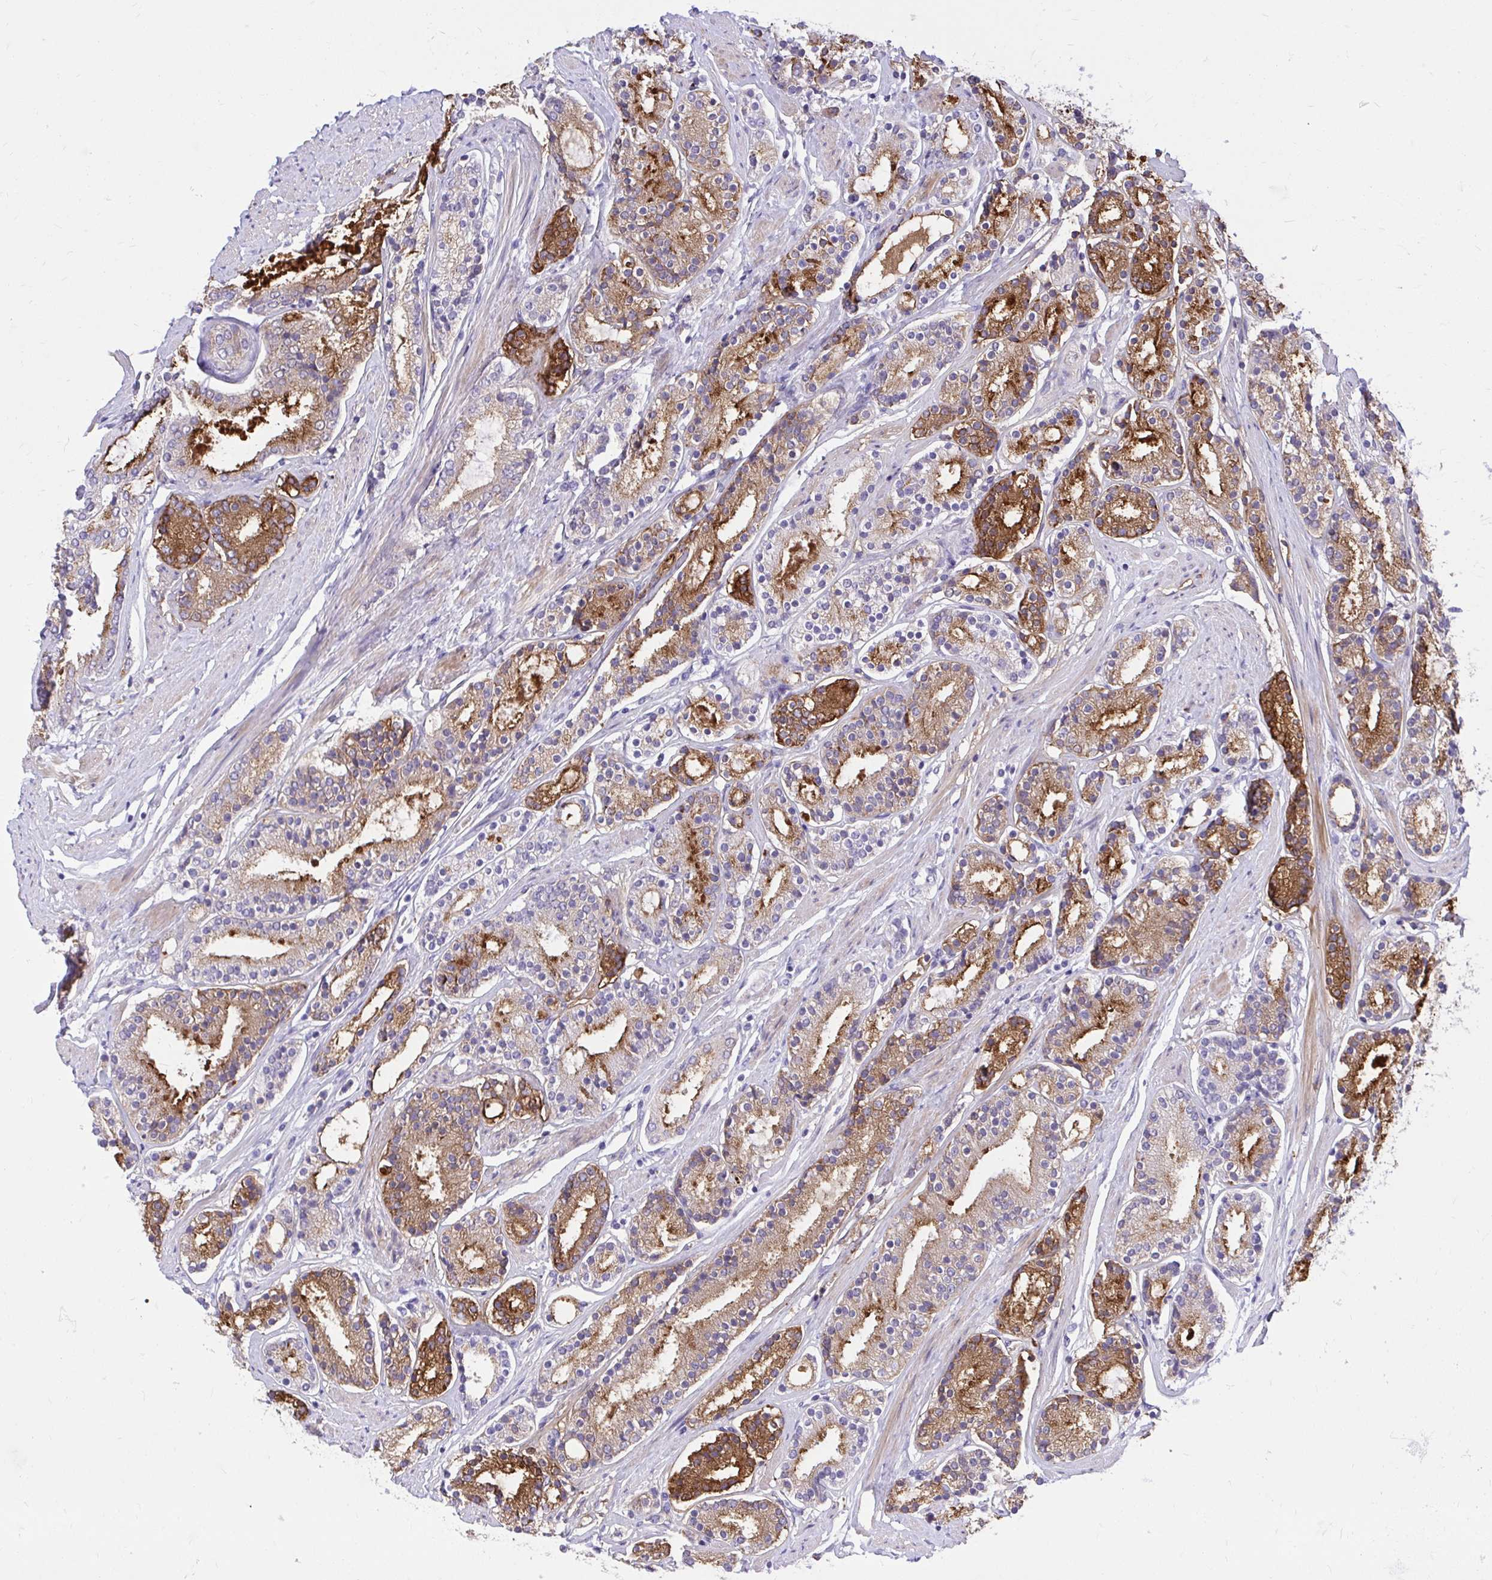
{"staining": {"intensity": "moderate", "quantity": "25%-75%", "location": "cytoplasmic/membranous"}, "tissue": "prostate cancer", "cell_type": "Tumor cells", "image_type": "cancer", "snomed": [{"axis": "morphology", "description": "Adenocarcinoma, High grade"}, {"axis": "topography", "description": "Prostate"}], "caption": "Tumor cells exhibit moderate cytoplasmic/membranous positivity in approximately 25%-75% of cells in prostate cancer (high-grade adenocarcinoma).", "gene": "TP53I11", "patient": {"sex": "male", "age": 63}}